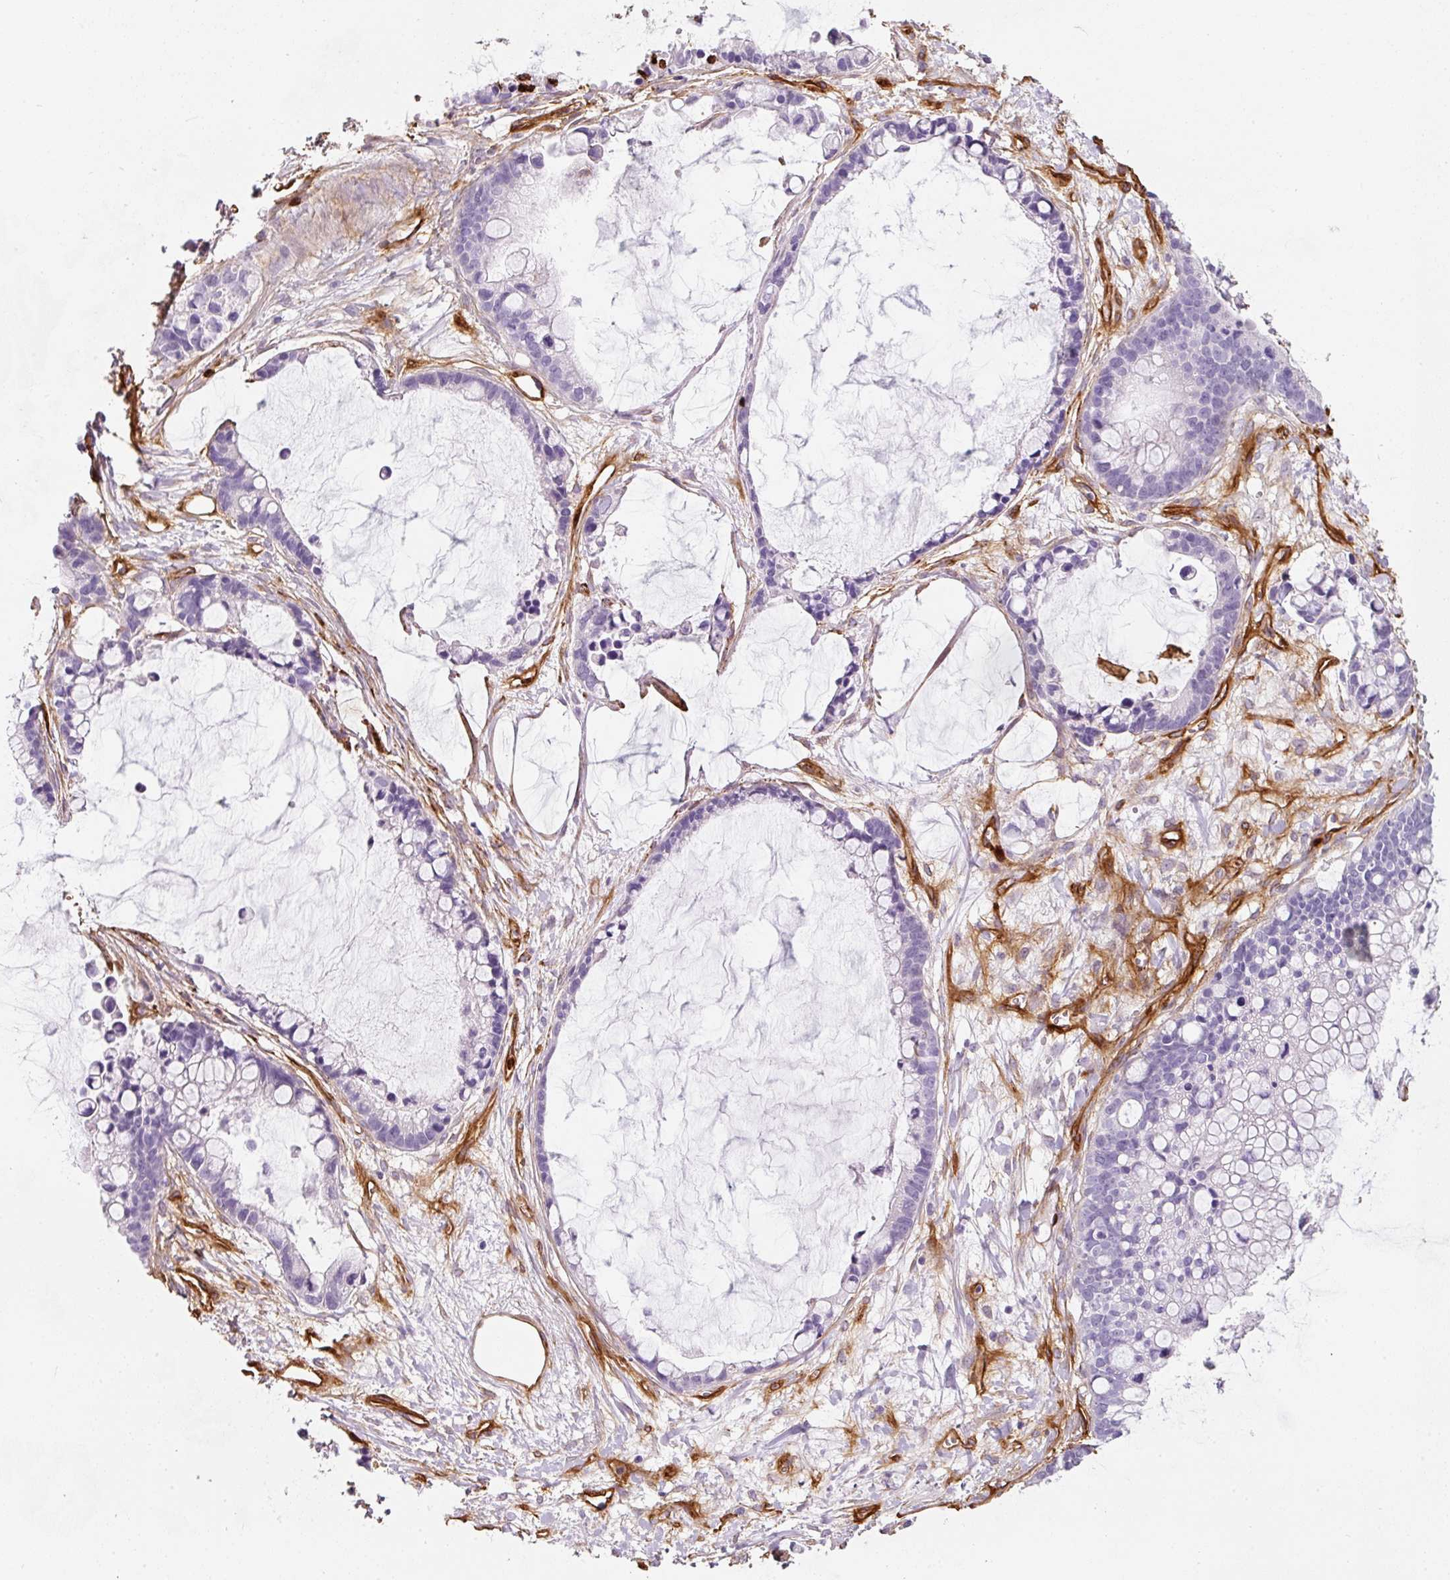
{"staining": {"intensity": "negative", "quantity": "none", "location": "none"}, "tissue": "ovarian cancer", "cell_type": "Tumor cells", "image_type": "cancer", "snomed": [{"axis": "morphology", "description": "Cystadenocarcinoma, mucinous, NOS"}, {"axis": "topography", "description": "Ovary"}], "caption": "This is an immunohistochemistry (IHC) image of human ovarian mucinous cystadenocarcinoma. There is no positivity in tumor cells.", "gene": "LOXL4", "patient": {"sex": "female", "age": 63}}